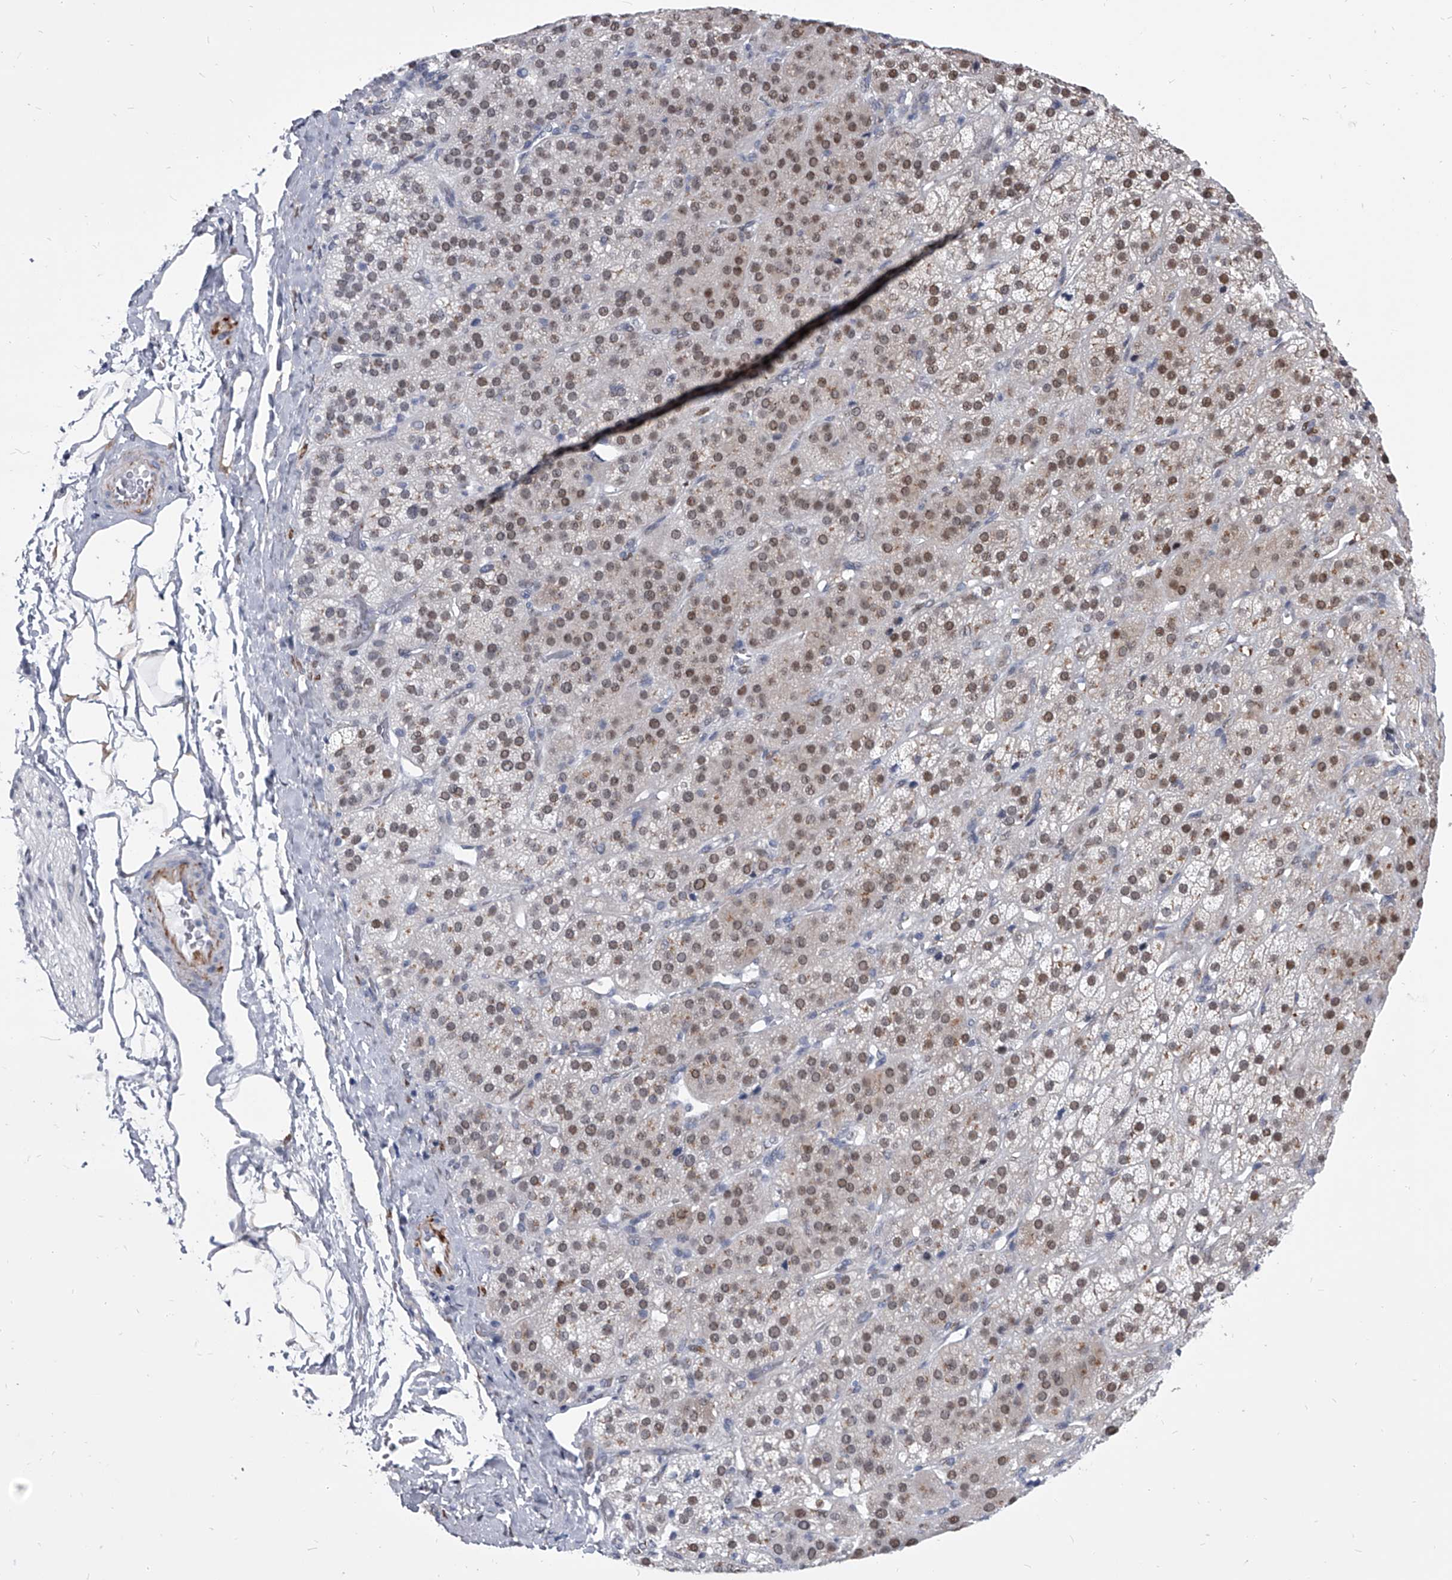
{"staining": {"intensity": "moderate", "quantity": "25%-75%", "location": "nuclear"}, "tissue": "adrenal gland", "cell_type": "Glandular cells", "image_type": "normal", "snomed": [{"axis": "morphology", "description": "Normal tissue, NOS"}, {"axis": "topography", "description": "Adrenal gland"}], "caption": "Moderate nuclear staining for a protein is seen in about 25%-75% of glandular cells of normal adrenal gland using immunohistochemistry (IHC).", "gene": "EVA1C", "patient": {"sex": "female", "age": 57}}